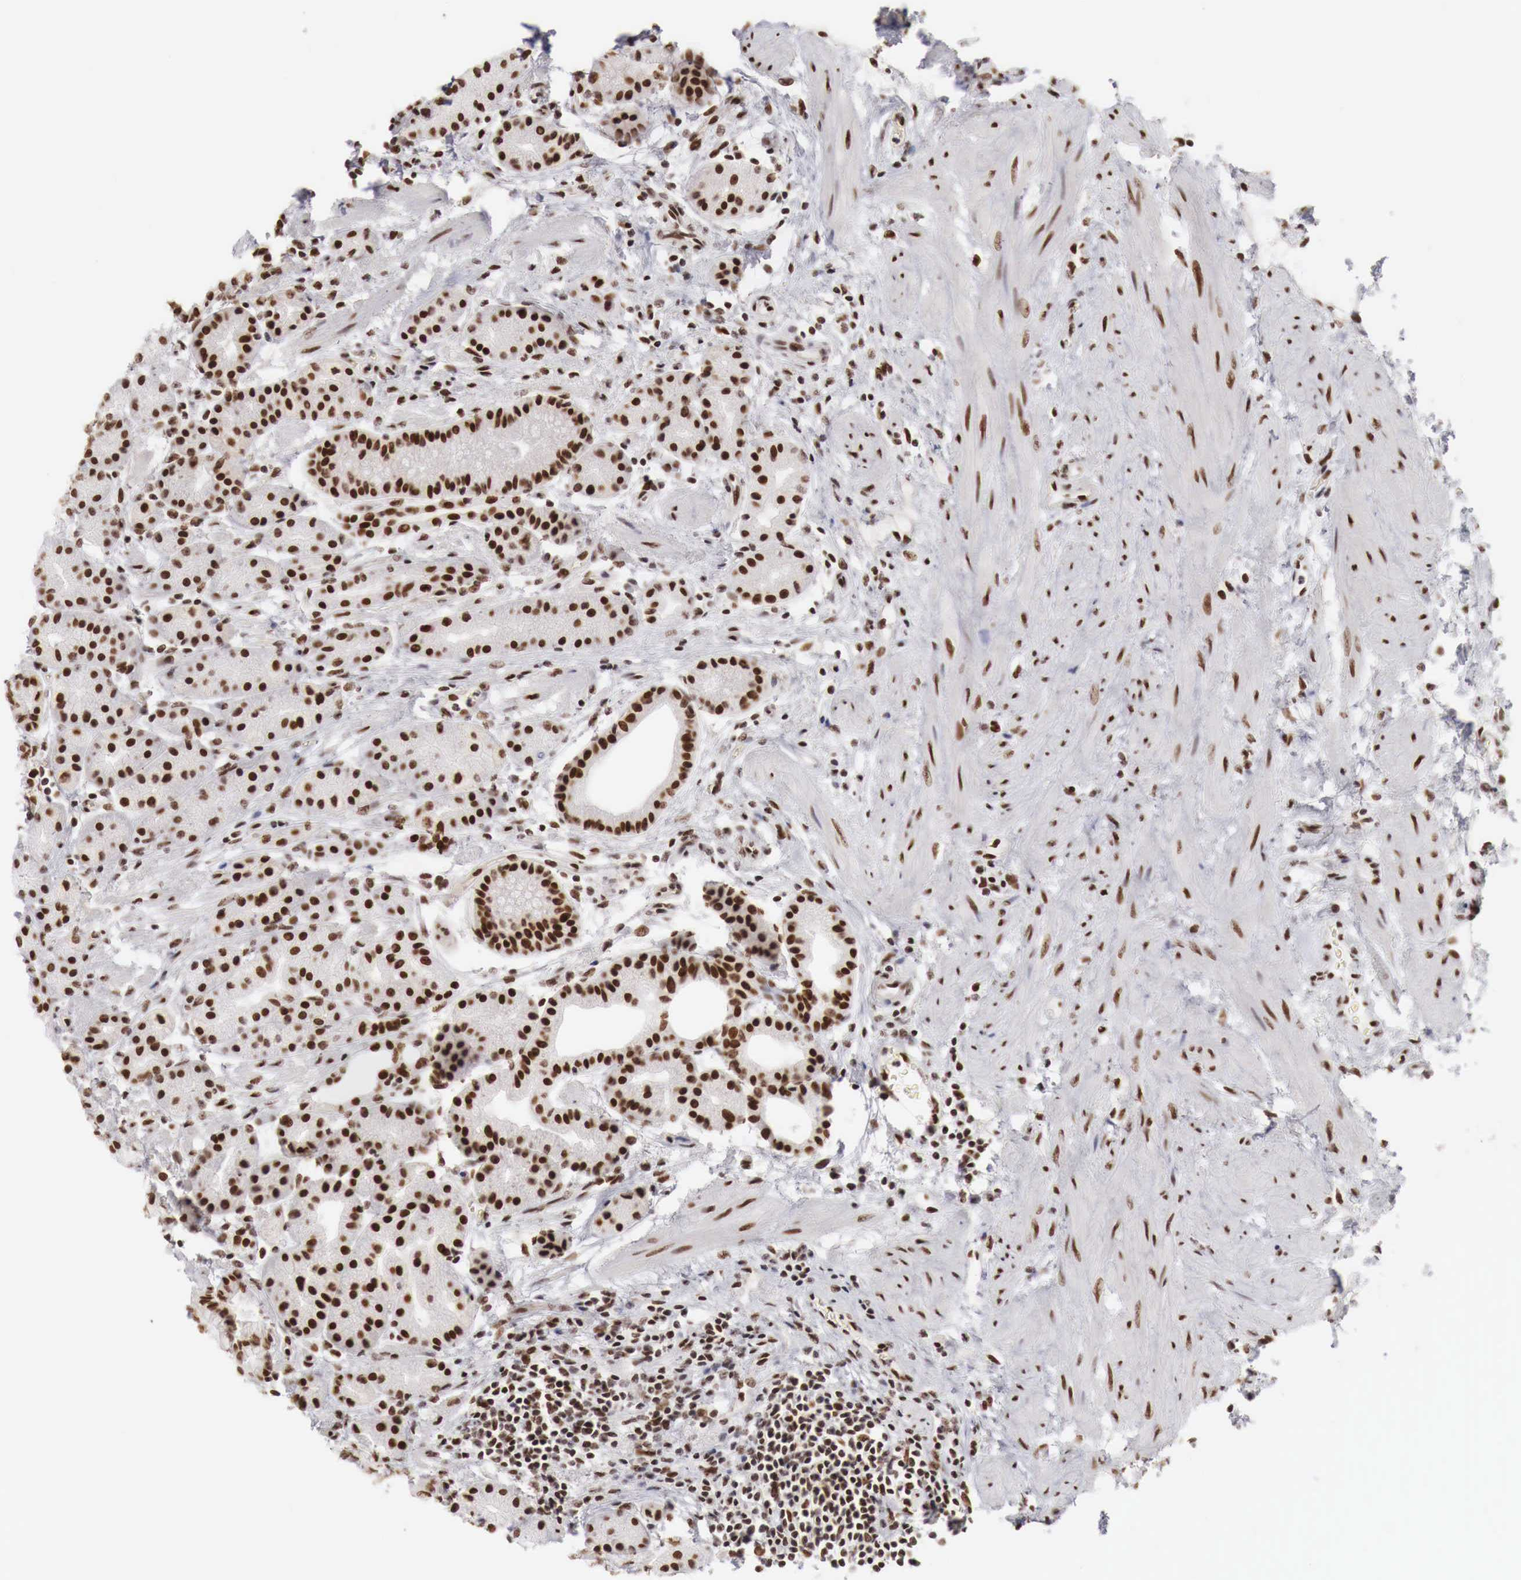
{"staining": {"intensity": "strong", "quantity": ">75%", "location": "nuclear"}, "tissue": "stomach", "cell_type": "Glandular cells", "image_type": "normal", "snomed": [{"axis": "morphology", "description": "Normal tissue, NOS"}, {"axis": "topography", "description": "Stomach, upper"}], "caption": "Approximately >75% of glandular cells in benign human stomach demonstrate strong nuclear protein staining as visualized by brown immunohistochemical staining.", "gene": "PHF14", "patient": {"sex": "male", "age": 72}}